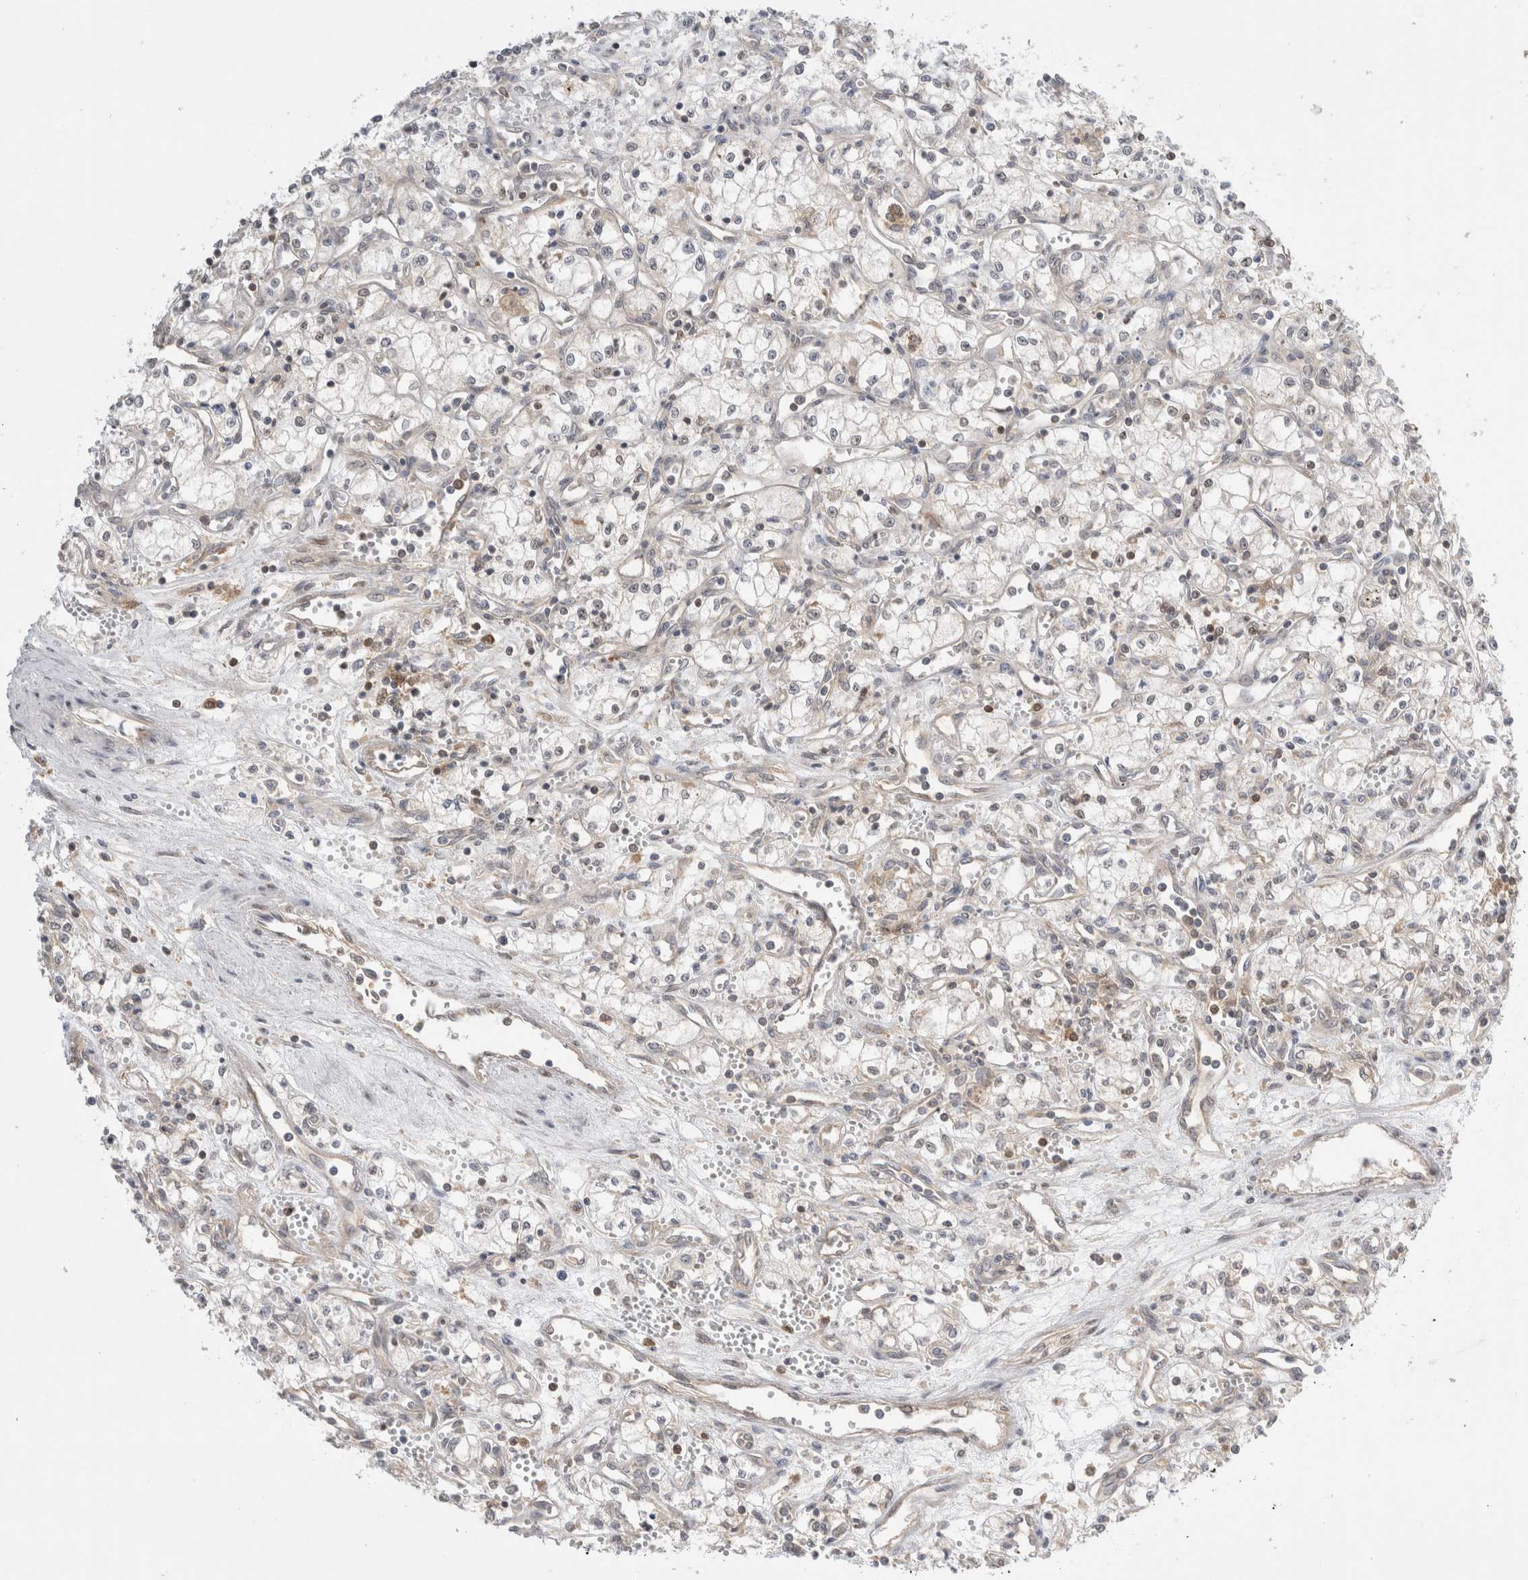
{"staining": {"intensity": "negative", "quantity": "none", "location": "none"}, "tissue": "renal cancer", "cell_type": "Tumor cells", "image_type": "cancer", "snomed": [{"axis": "morphology", "description": "Adenocarcinoma, NOS"}, {"axis": "topography", "description": "Kidney"}], "caption": "Histopathology image shows no protein positivity in tumor cells of adenocarcinoma (renal) tissue.", "gene": "NFKB1", "patient": {"sex": "male", "age": 59}}